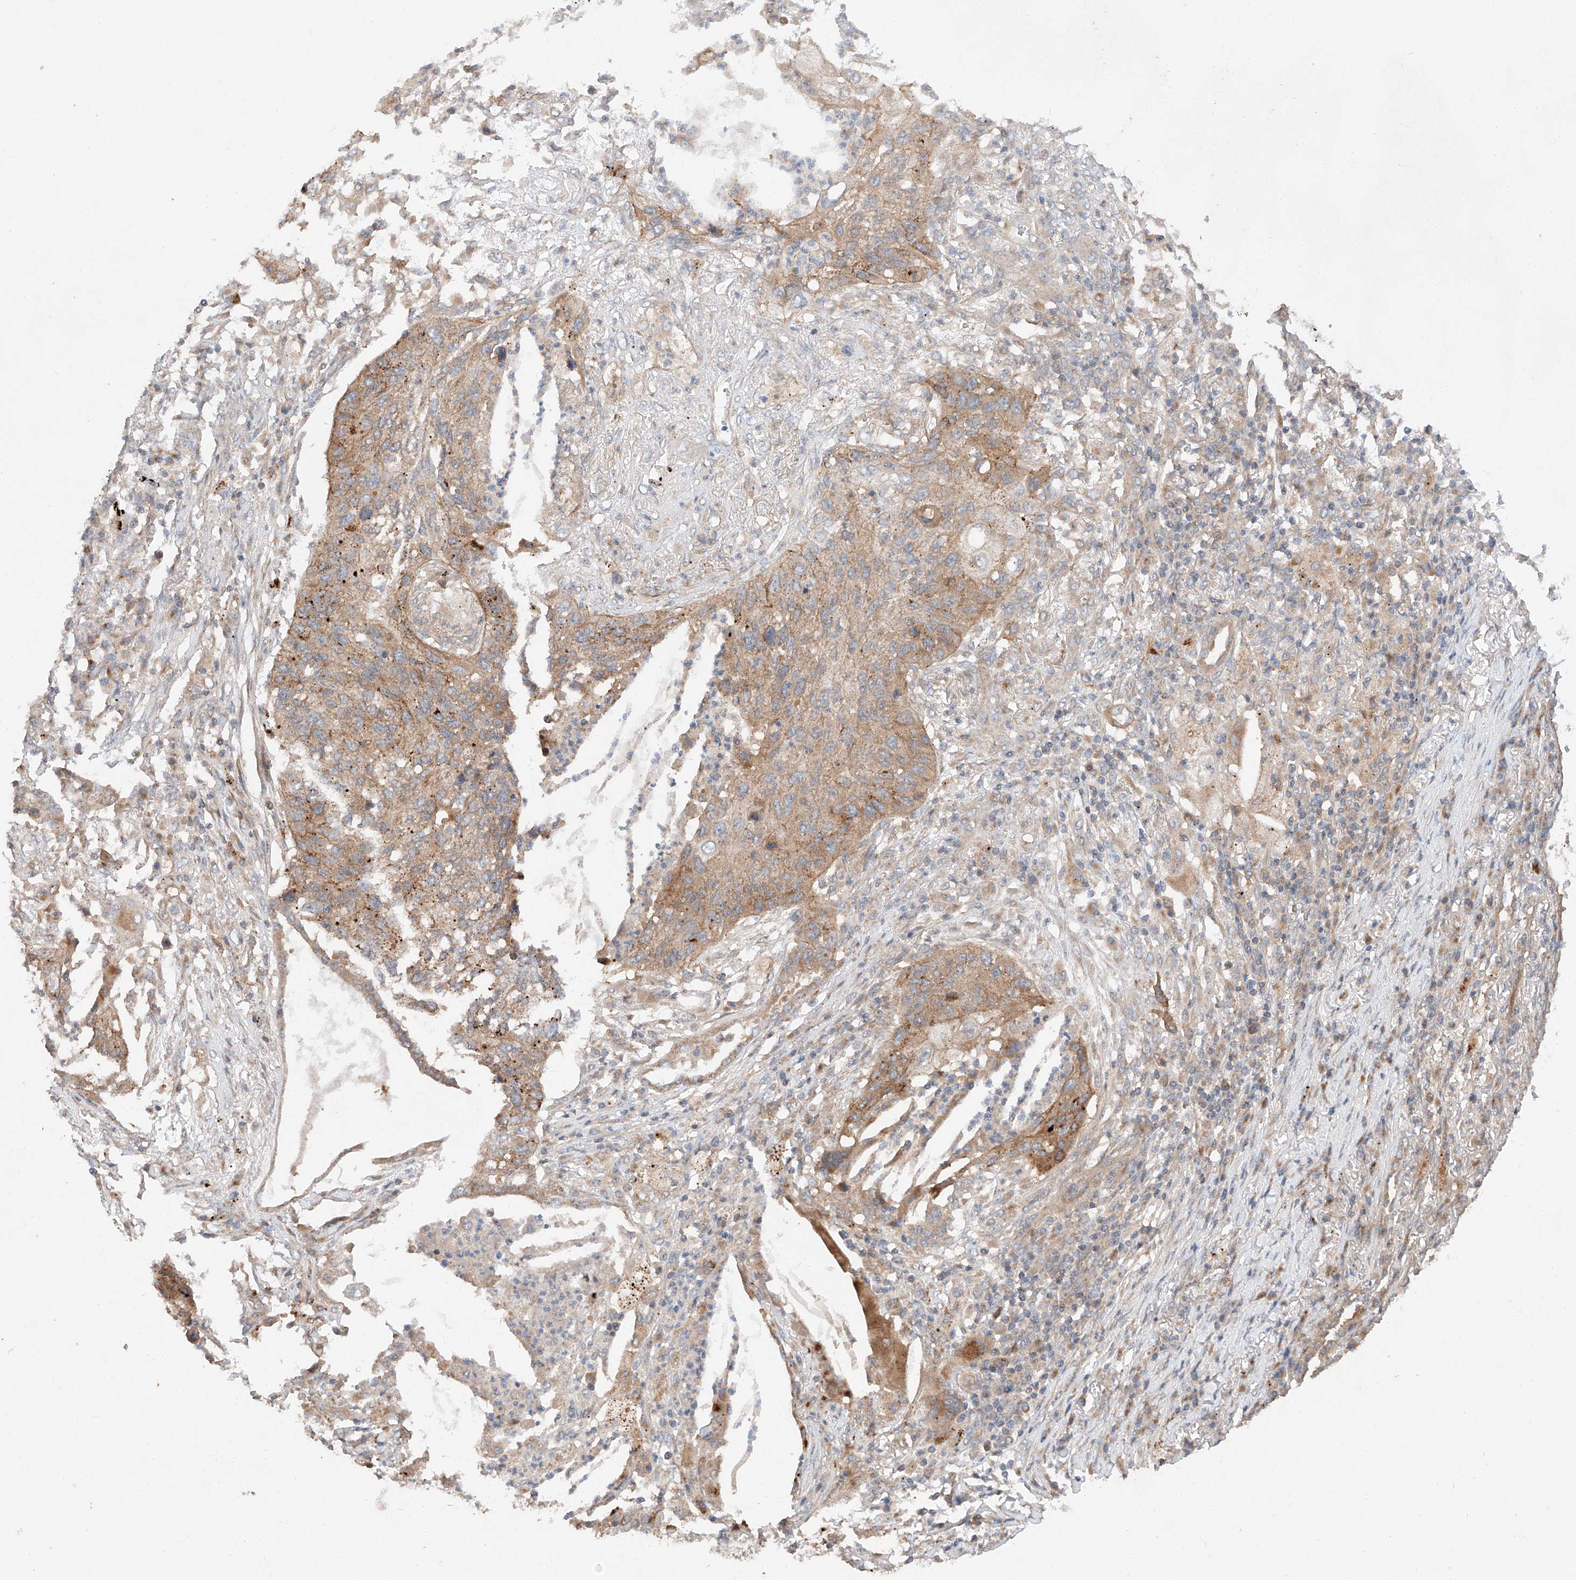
{"staining": {"intensity": "moderate", "quantity": "25%-75%", "location": "cytoplasmic/membranous"}, "tissue": "lung cancer", "cell_type": "Tumor cells", "image_type": "cancer", "snomed": [{"axis": "morphology", "description": "Squamous cell carcinoma, NOS"}, {"axis": "topography", "description": "Lung"}], "caption": "A micrograph showing moderate cytoplasmic/membranous positivity in about 25%-75% of tumor cells in lung squamous cell carcinoma, as visualized by brown immunohistochemical staining.", "gene": "XPNPEP1", "patient": {"sex": "female", "age": 63}}